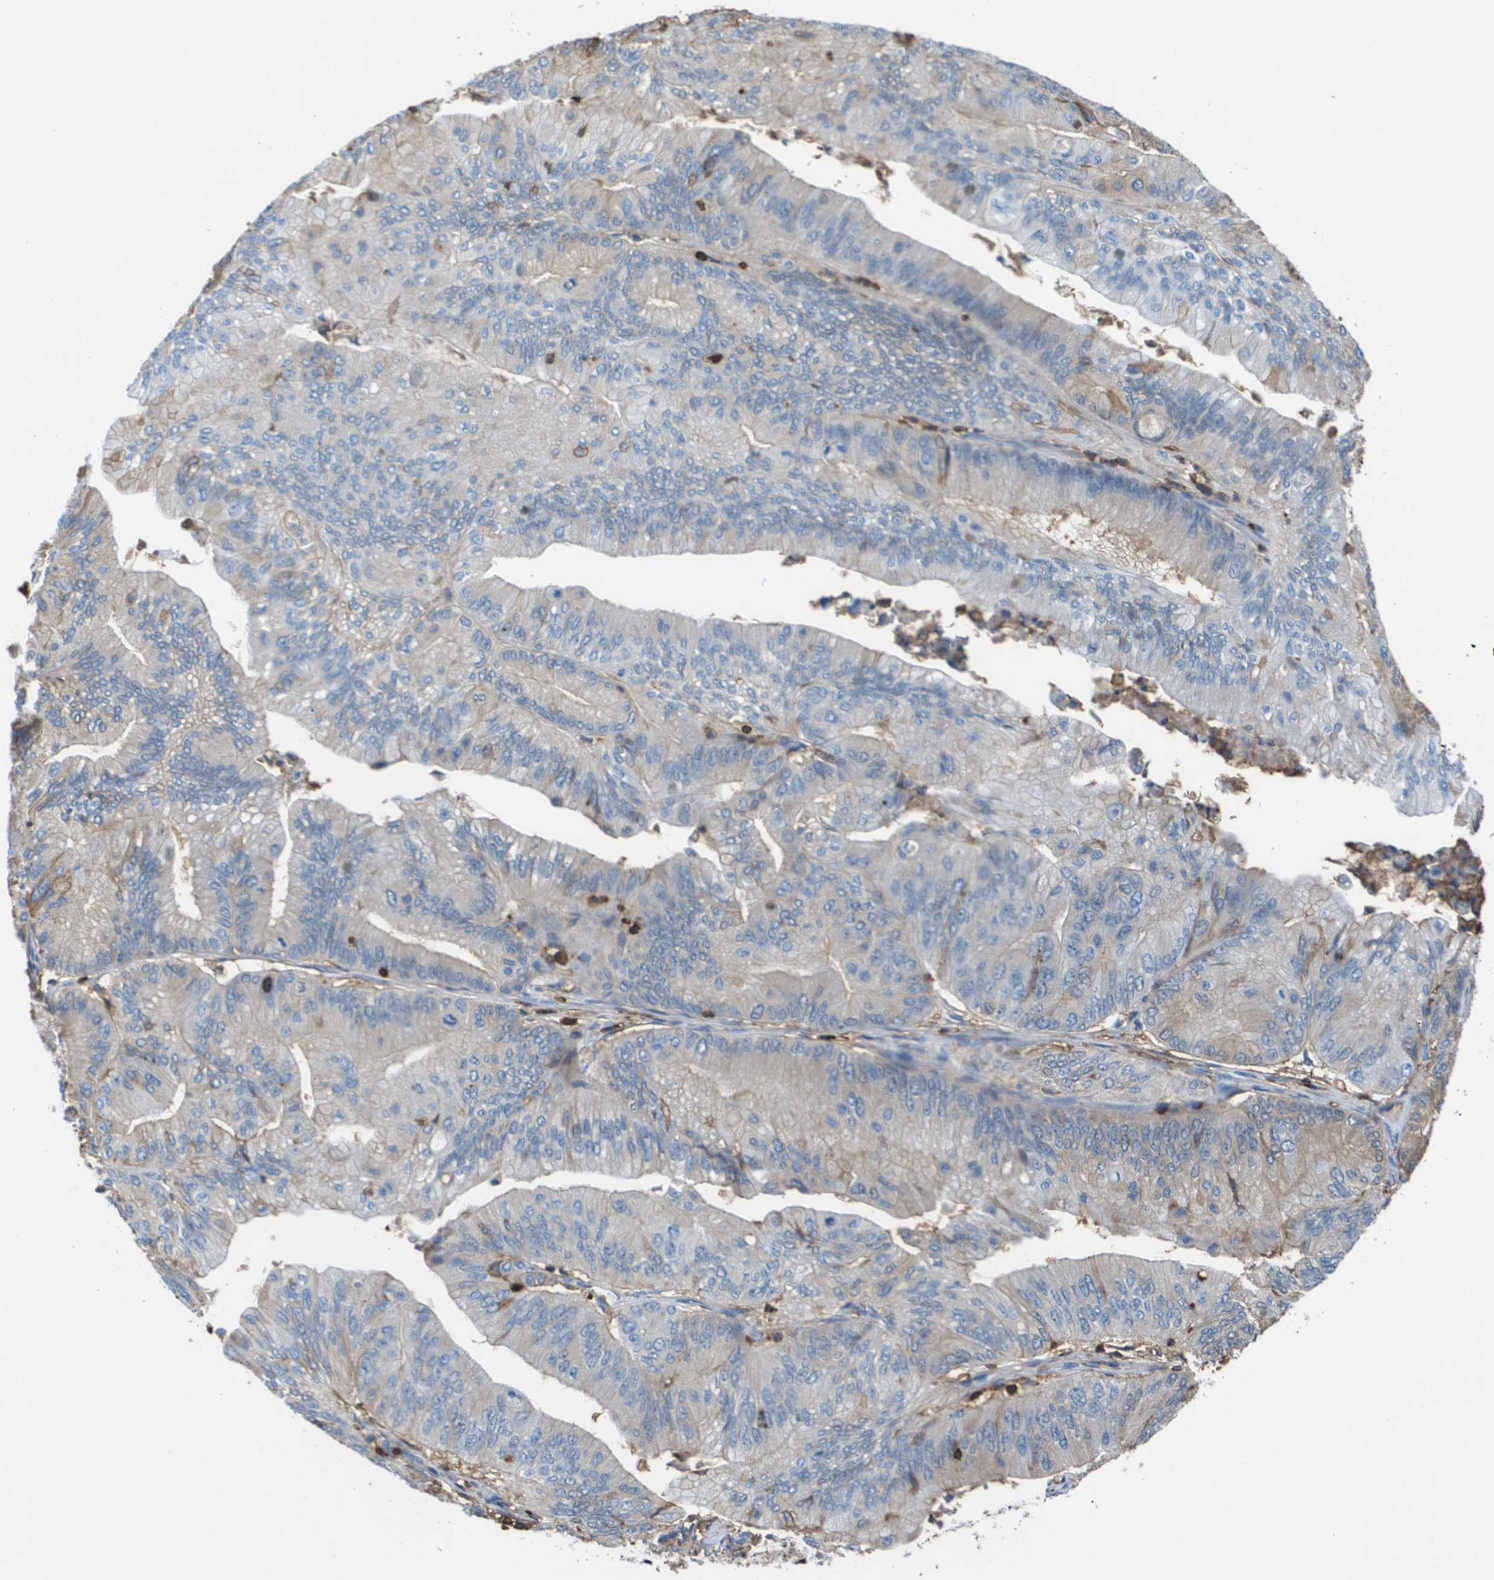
{"staining": {"intensity": "negative", "quantity": "none", "location": "none"}, "tissue": "ovarian cancer", "cell_type": "Tumor cells", "image_type": "cancer", "snomed": [{"axis": "morphology", "description": "Cystadenocarcinoma, mucinous, NOS"}, {"axis": "topography", "description": "Ovary"}], "caption": "Micrograph shows no protein staining in tumor cells of mucinous cystadenocarcinoma (ovarian) tissue.", "gene": "PASK", "patient": {"sex": "female", "age": 61}}